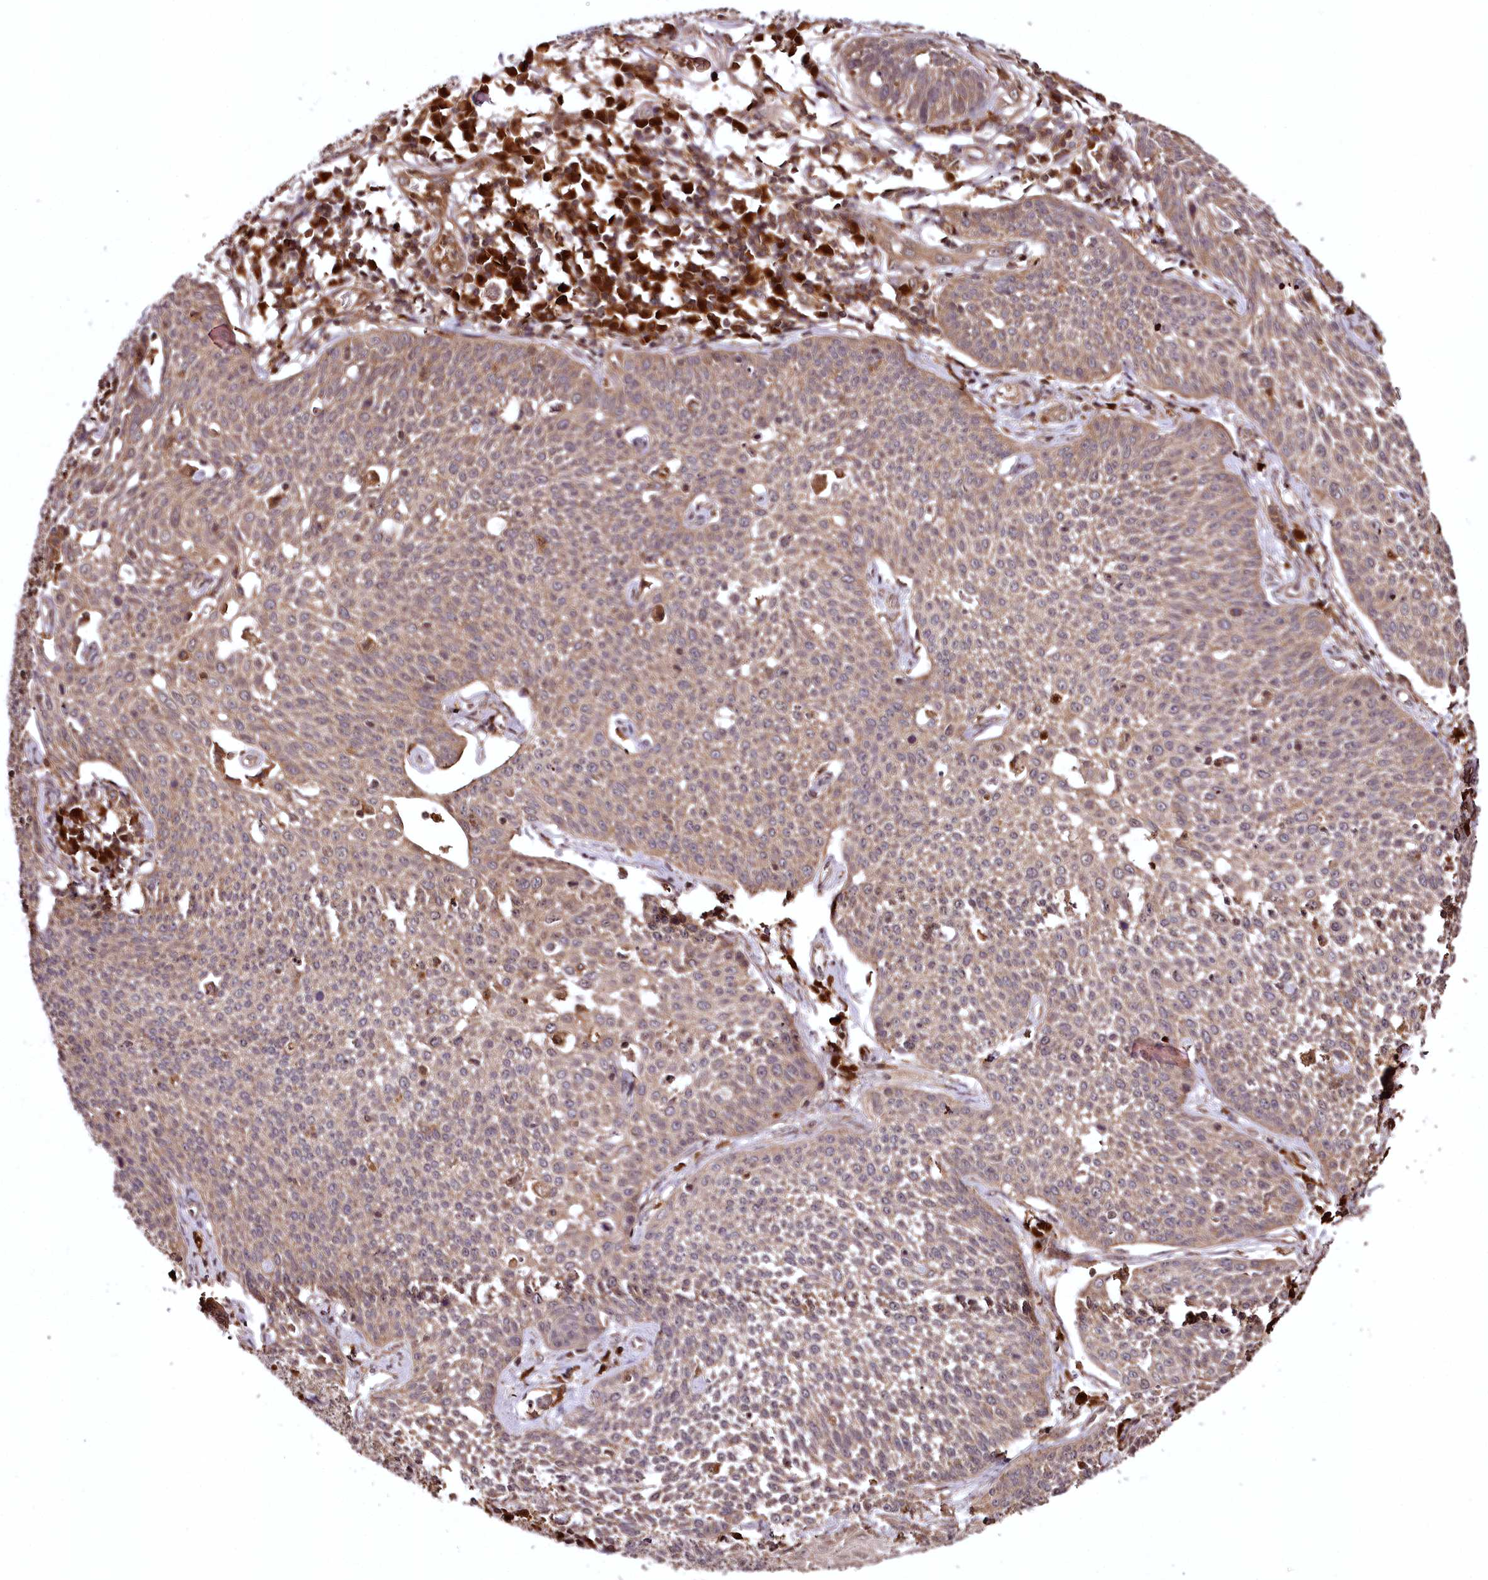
{"staining": {"intensity": "weak", "quantity": "25%-75%", "location": "cytoplasmic/membranous"}, "tissue": "cervical cancer", "cell_type": "Tumor cells", "image_type": "cancer", "snomed": [{"axis": "morphology", "description": "Squamous cell carcinoma, NOS"}, {"axis": "topography", "description": "Cervix"}], "caption": "A brown stain highlights weak cytoplasmic/membranous positivity of a protein in human cervical squamous cell carcinoma tumor cells.", "gene": "TTC12", "patient": {"sex": "female", "age": 34}}